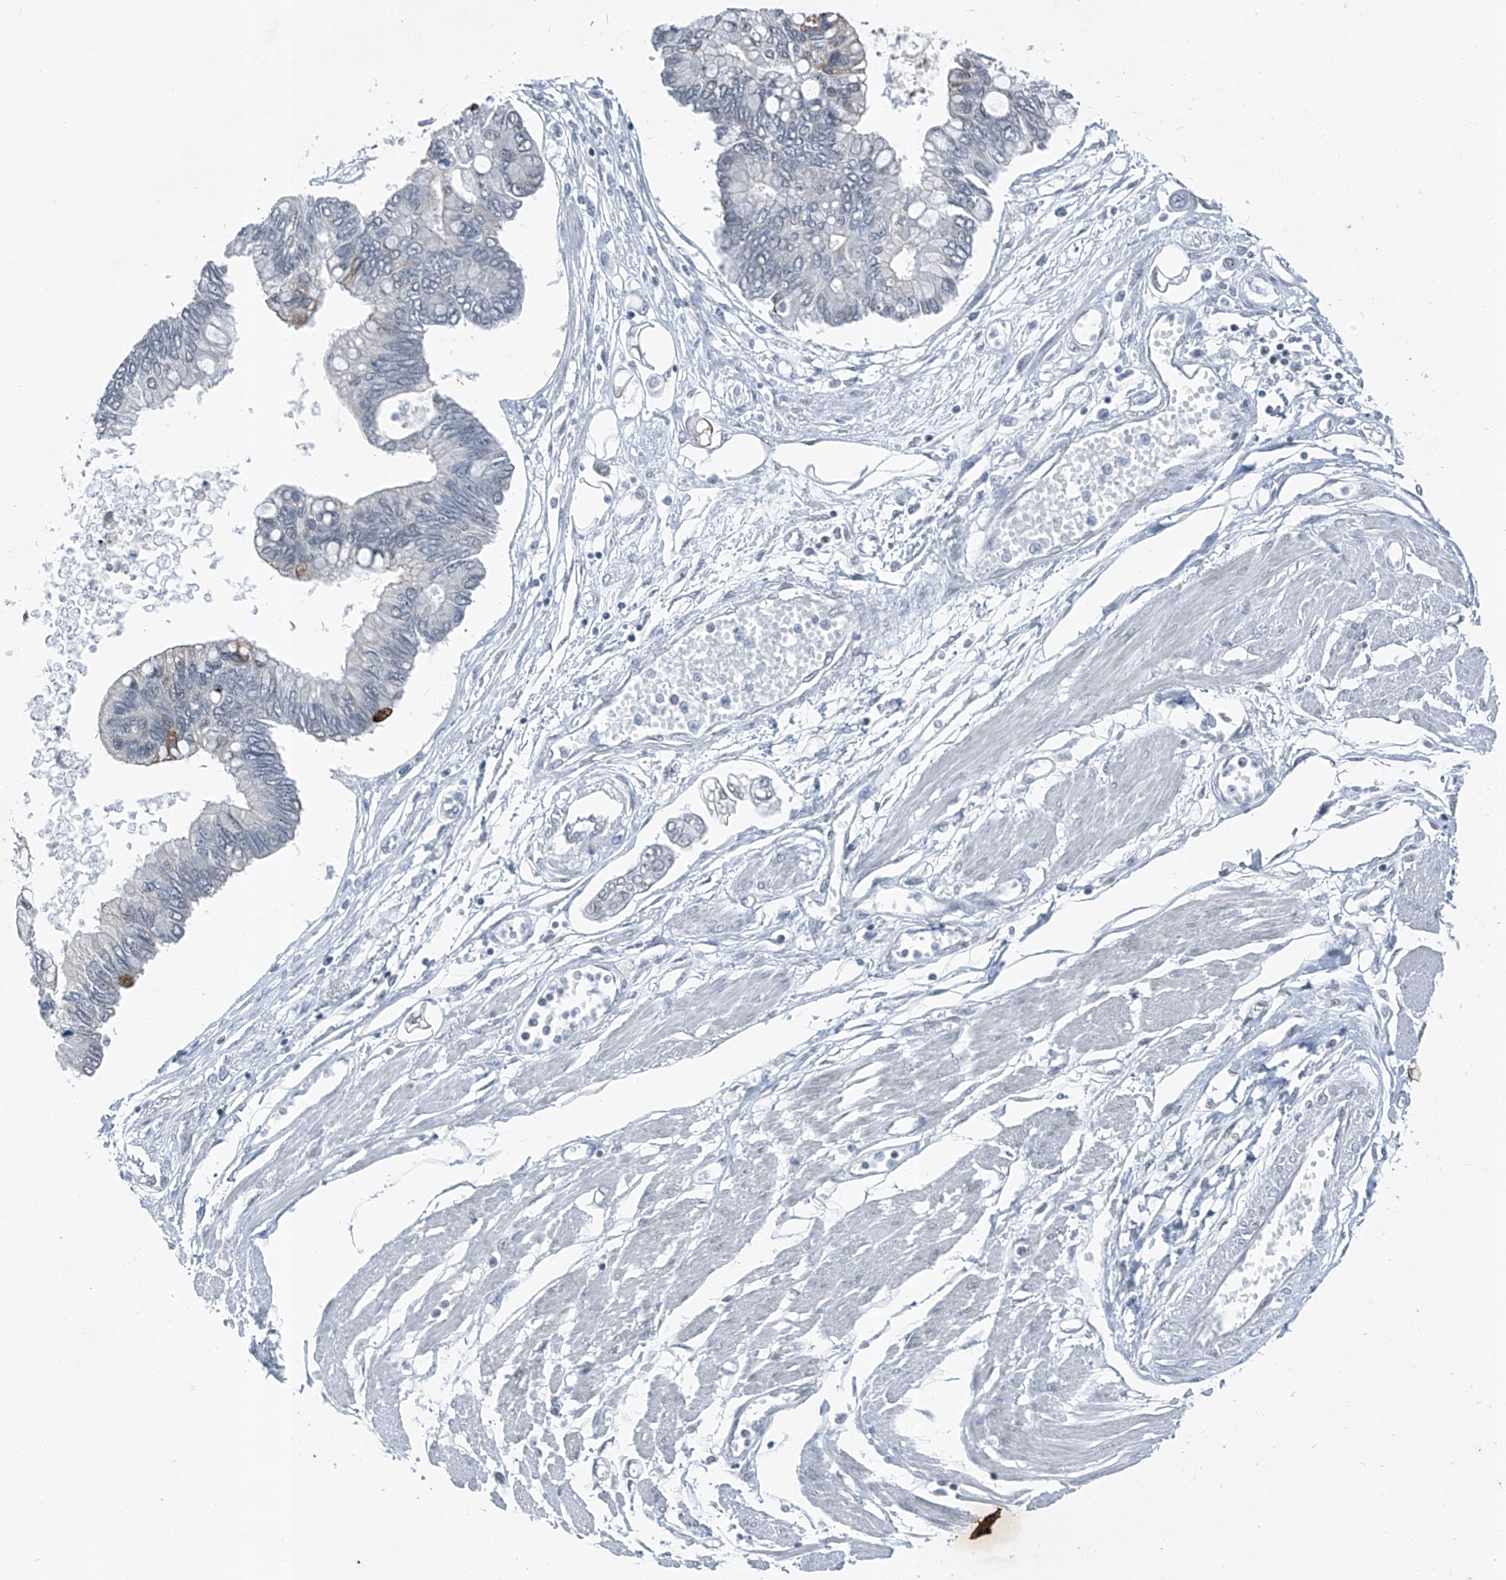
{"staining": {"intensity": "negative", "quantity": "none", "location": "none"}, "tissue": "pancreatic cancer", "cell_type": "Tumor cells", "image_type": "cancer", "snomed": [{"axis": "morphology", "description": "Adenocarcinoma, NOS"}, {"axis": "topography", "description": "Pancreas"}], "caption": "Tumor cells are negative for brown protein staining in pancreatic cancer.", "gene": "DYRK1B", "patient": {"sex": "female", "age": 77}}